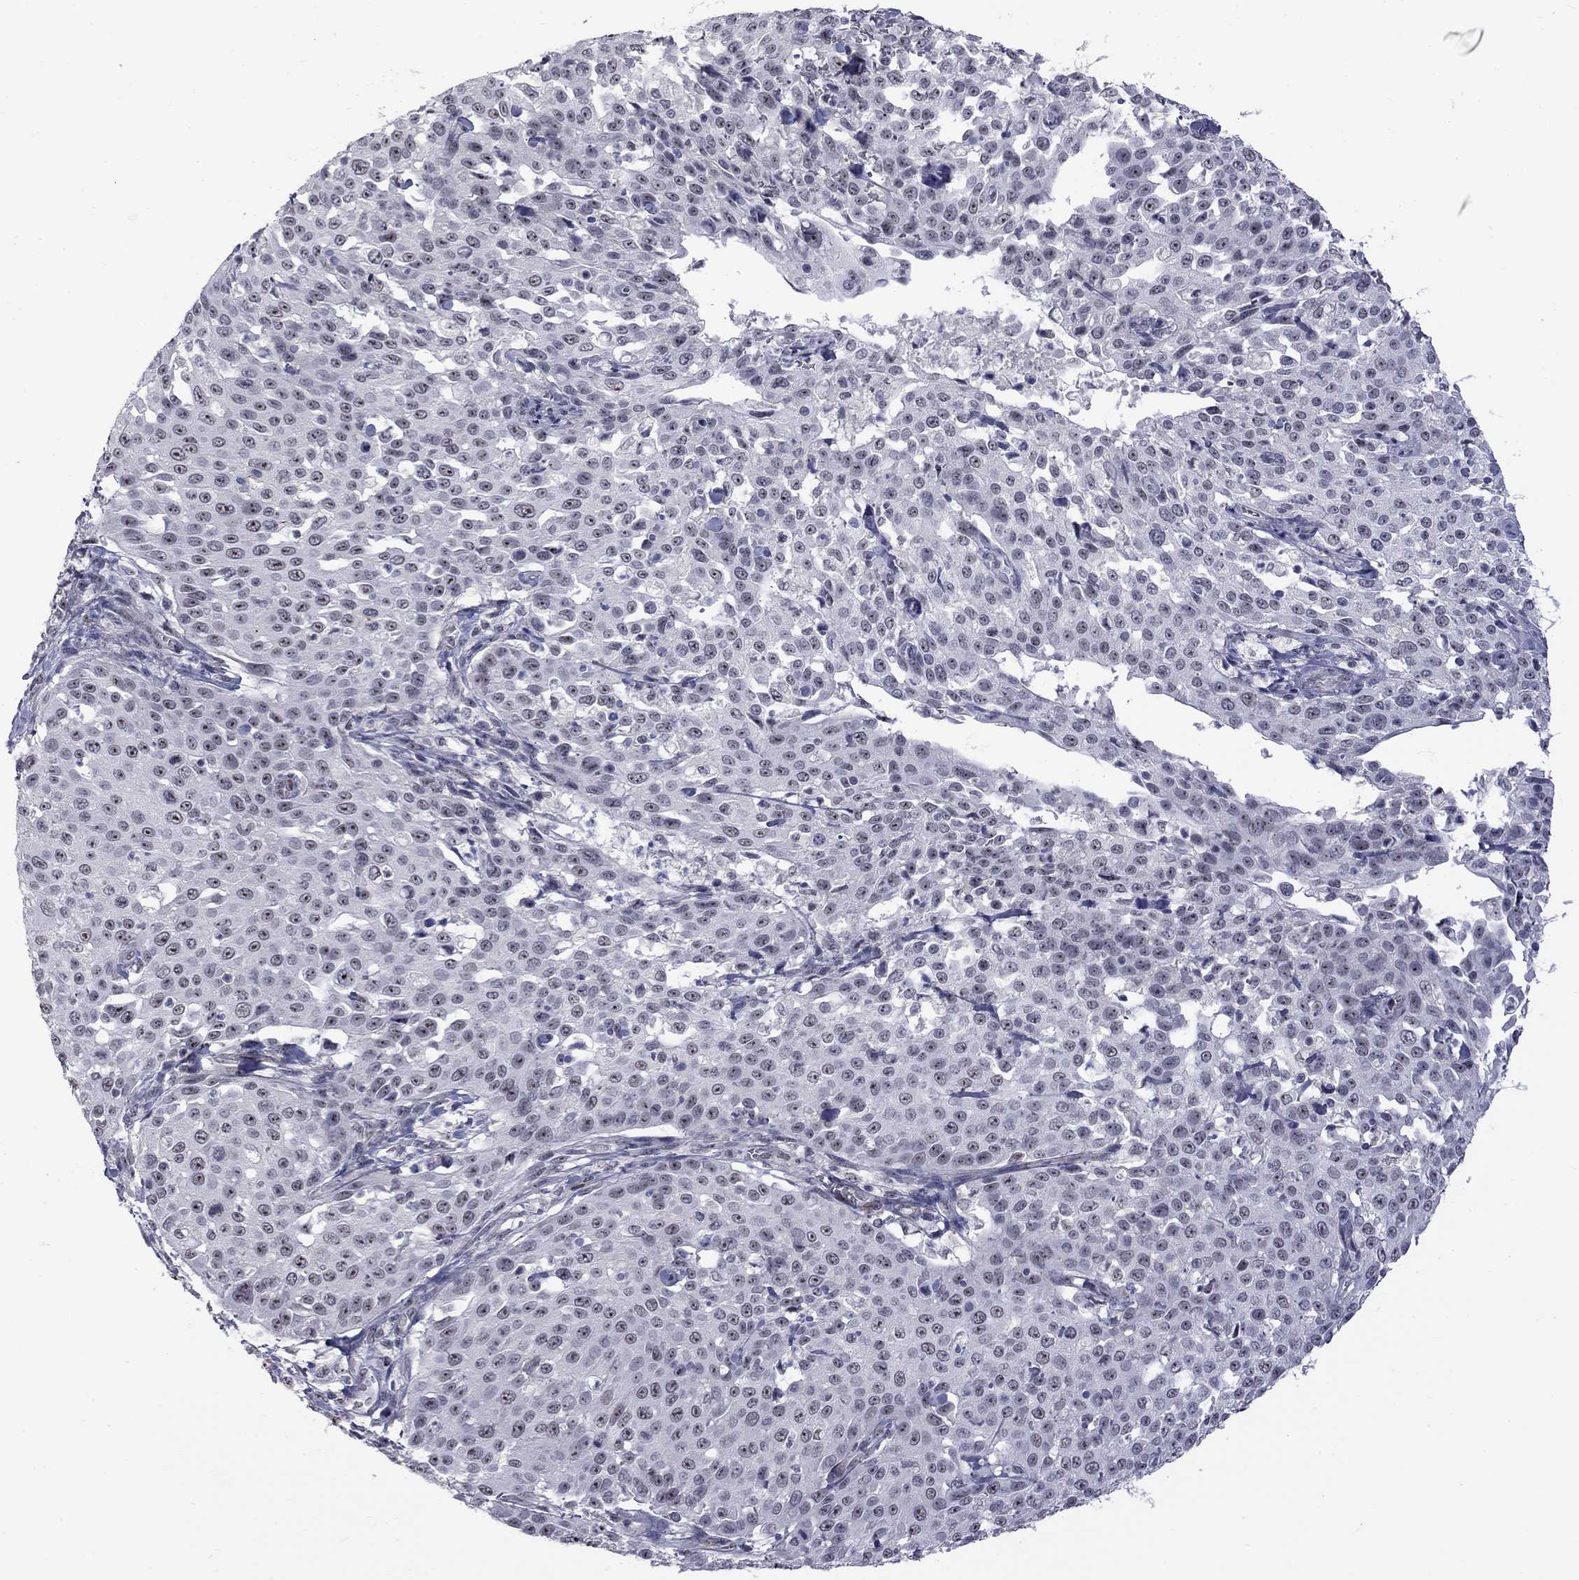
{"staining": {"intensity": "moderate", "quantity": "25%-75%", "location": "nuclear"}, "tissue": "cervical cancer", "cell_type": "Tumor cells", "image_type": "cancer", "snomed": [{"axis": "morphology", "description": "Squamous cell carcinoma, NOS"}, {"axis": "topography", "description": "Cervix"}], "caption": "Squamous cell carcinoma (cervical) stained for a protein (brown) exhibits moderate nuclear positive positivity in about 25%-75% of tumor cells.", "gene": "GSG1L", "patient": {"sex": "female", "age": 26}}